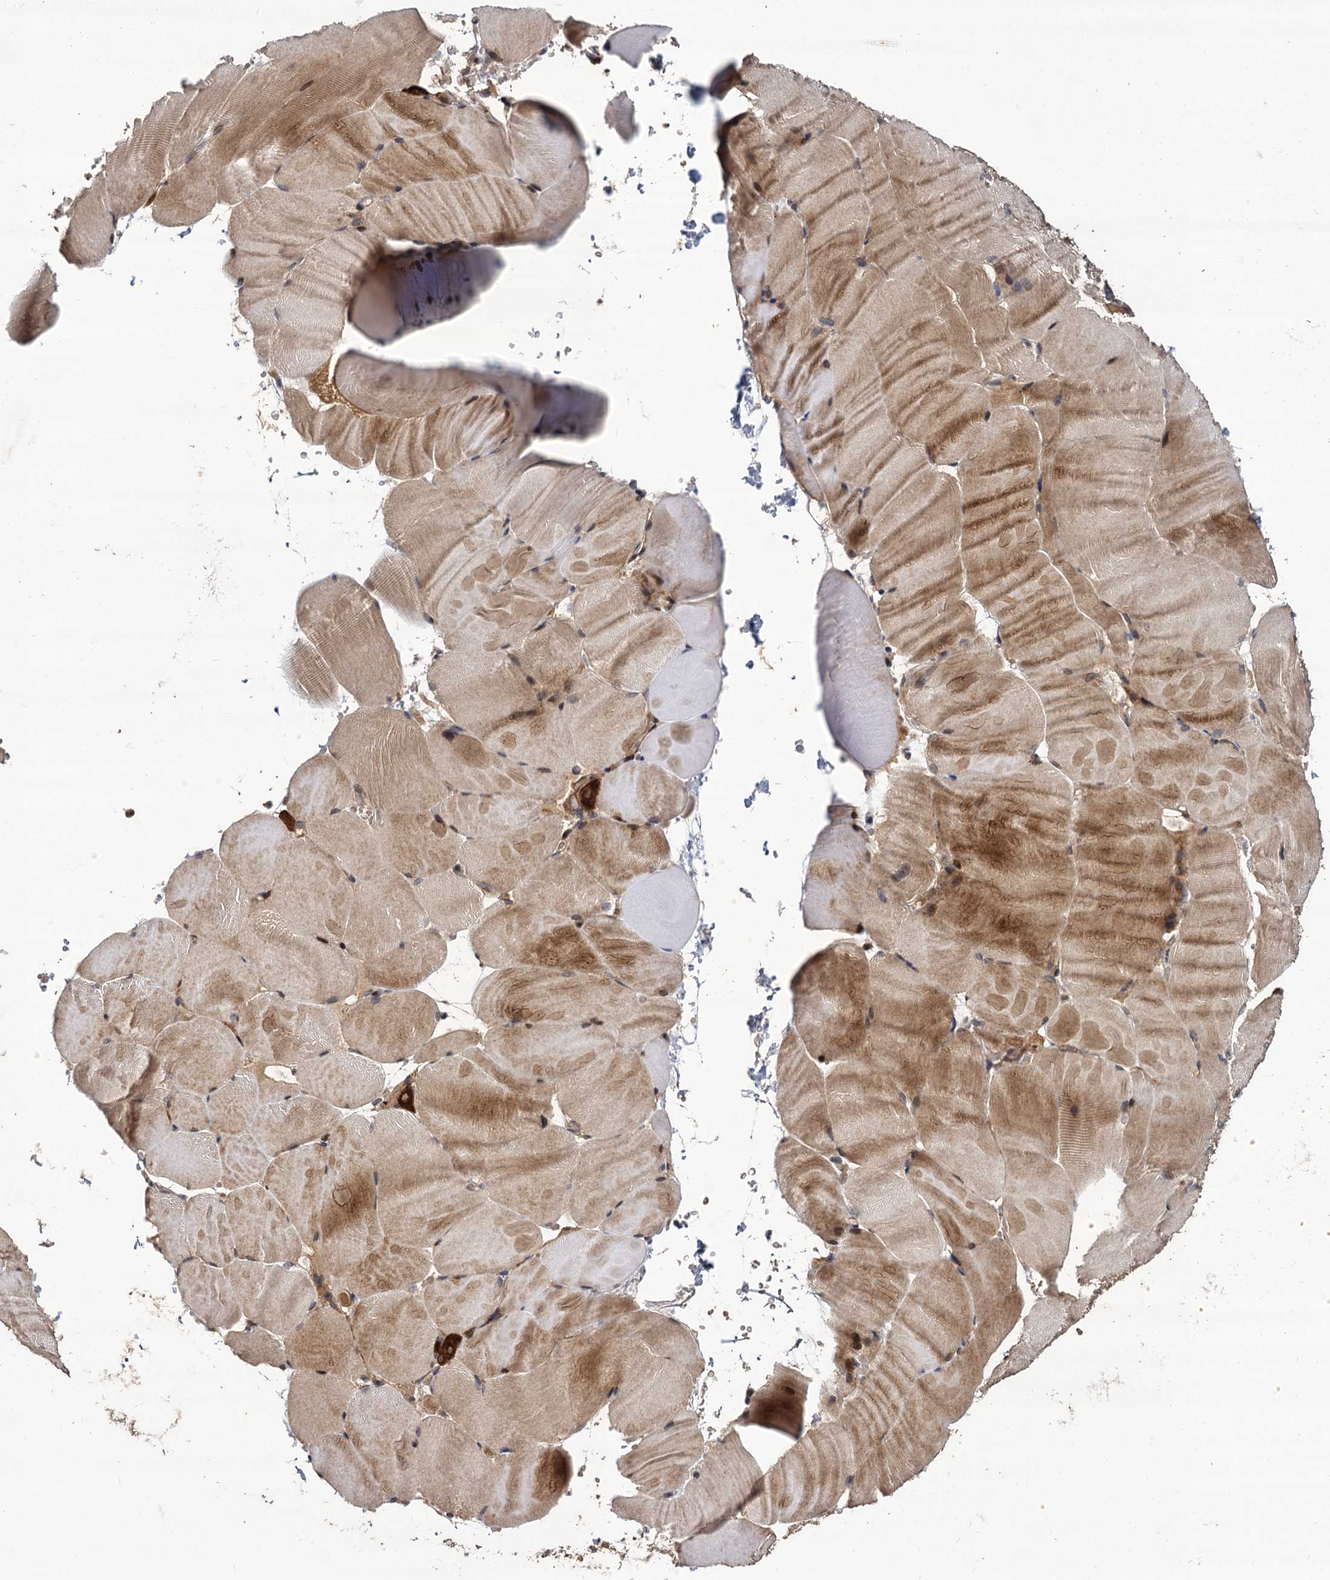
{"staining": {"intensity": "moderate", "quantity": ">75%", "location": "cytoplasmic/membranous"}, "tissue": "skeletal muscle", "cell_type": "Myocytes", "image_type": "normal", "snomed": [{"axis": "morphology", "description": "Normal tissue, NOS"}, {"axis": "topography", "description": "Skeletal muscle"}, {"axis": "topography", "description": "Parathyroid gland"}], "caption": "Protein staining reveals moderate cytoplasmic/membranous staining in about >75% of myocytes in normal skeletal muscle. The protein is stained brown, and the nuclei are stained in blue (DAB IHC with brightfield microscopy, high magnification).", "gene": "INPPL1", "patient": {"sex": "female", "age": 37}}